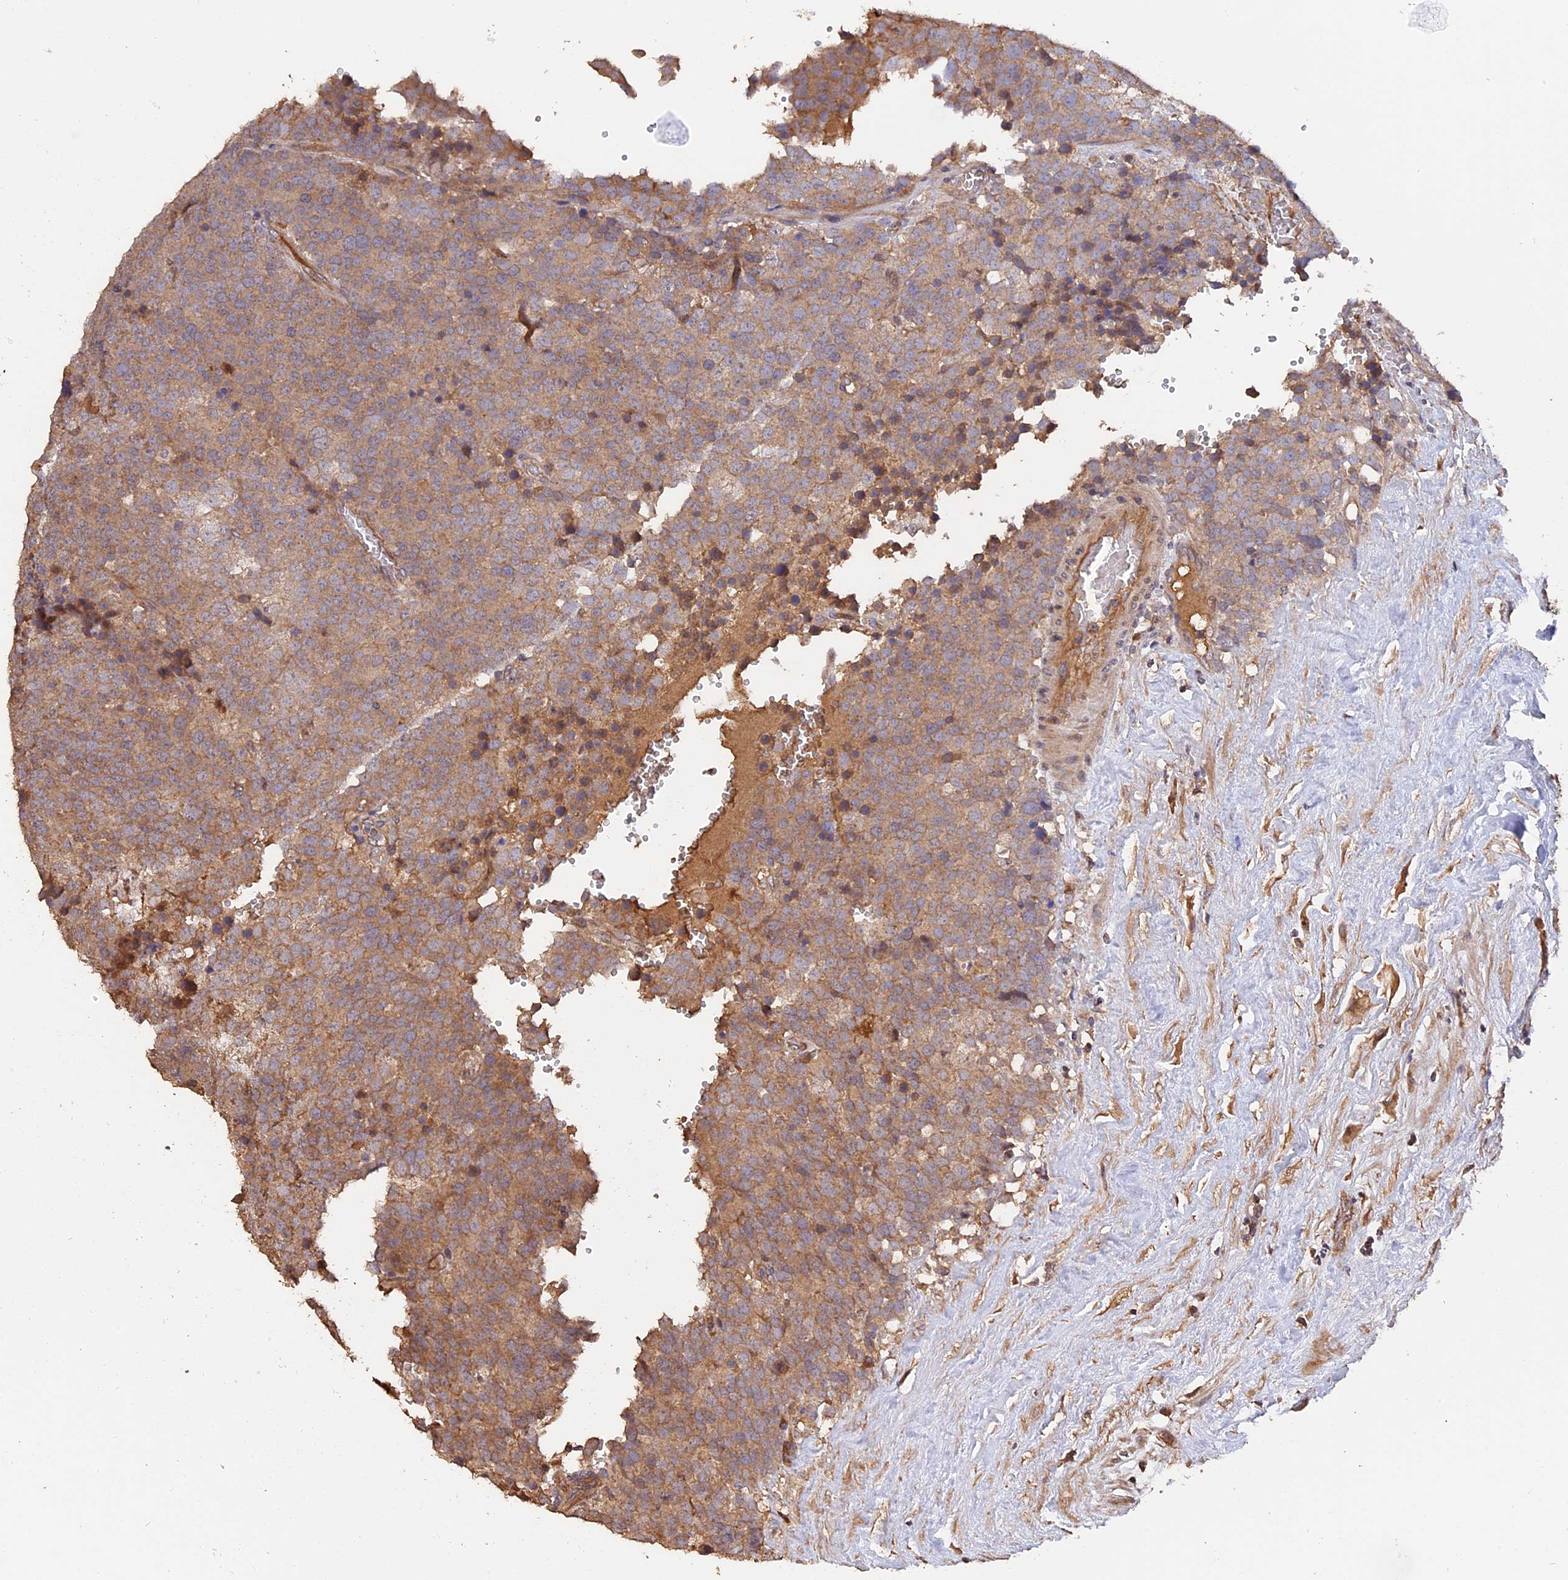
{"staining": {"intensity": "moderate", "quantity": ">75%", "location": "cytoplasmic/membranous"}, "tissue": "testis cancer", "cell_type": "Tumor cells", "image_type": "cancer", "snomed": [{"axis": "morphology", "description": "Seminoma, NOS"}, {"axis": "topography", "description": "Testis"}], "caption": "Testis seminoma was stained to show a protein in brown. There is medium levels of moderate cytoplasmic/membranous positivity in about >75% of tumor cells.", "gene": "RASAL1", "patient": {"sex": "male", "age": 71}}